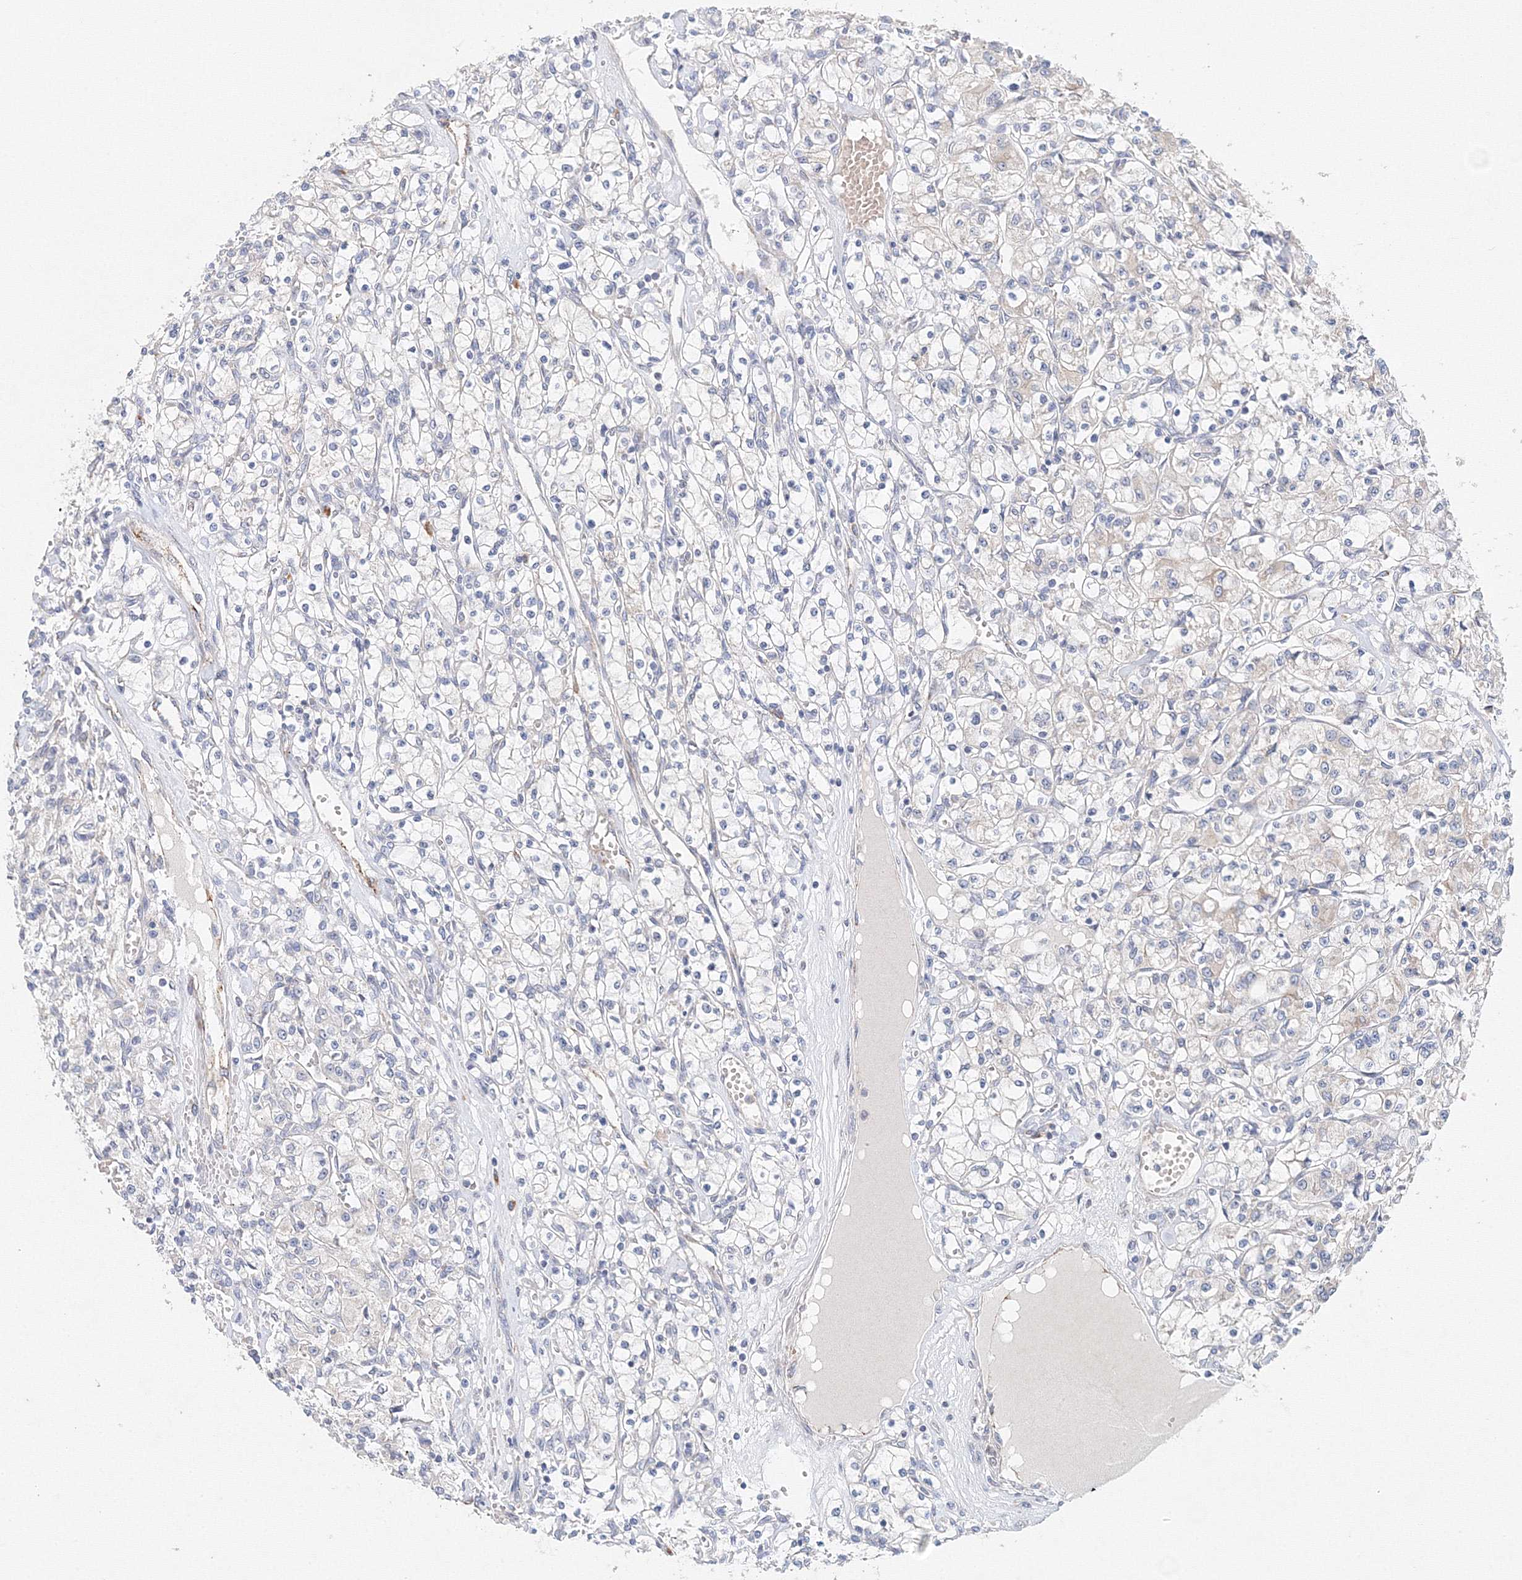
{"staining": {"intensity": "negative", "quantity": "none", "location": "none"}, "tissue": "renal cancer", "cell_type": "Tumor cells", "image_type": "cancer", "snomed": [{"axis": "morphology", "description": "Adenocarcinoma, NOS"}, {"axis": "topography", "description": "Kidney"}], "caption": "Immunohistochemistry of human adenocarcinoma (renal) exhibits no staining in tumor cells.", "gene": "WDR49", "patient": {"sex": "female", "age": 59}}